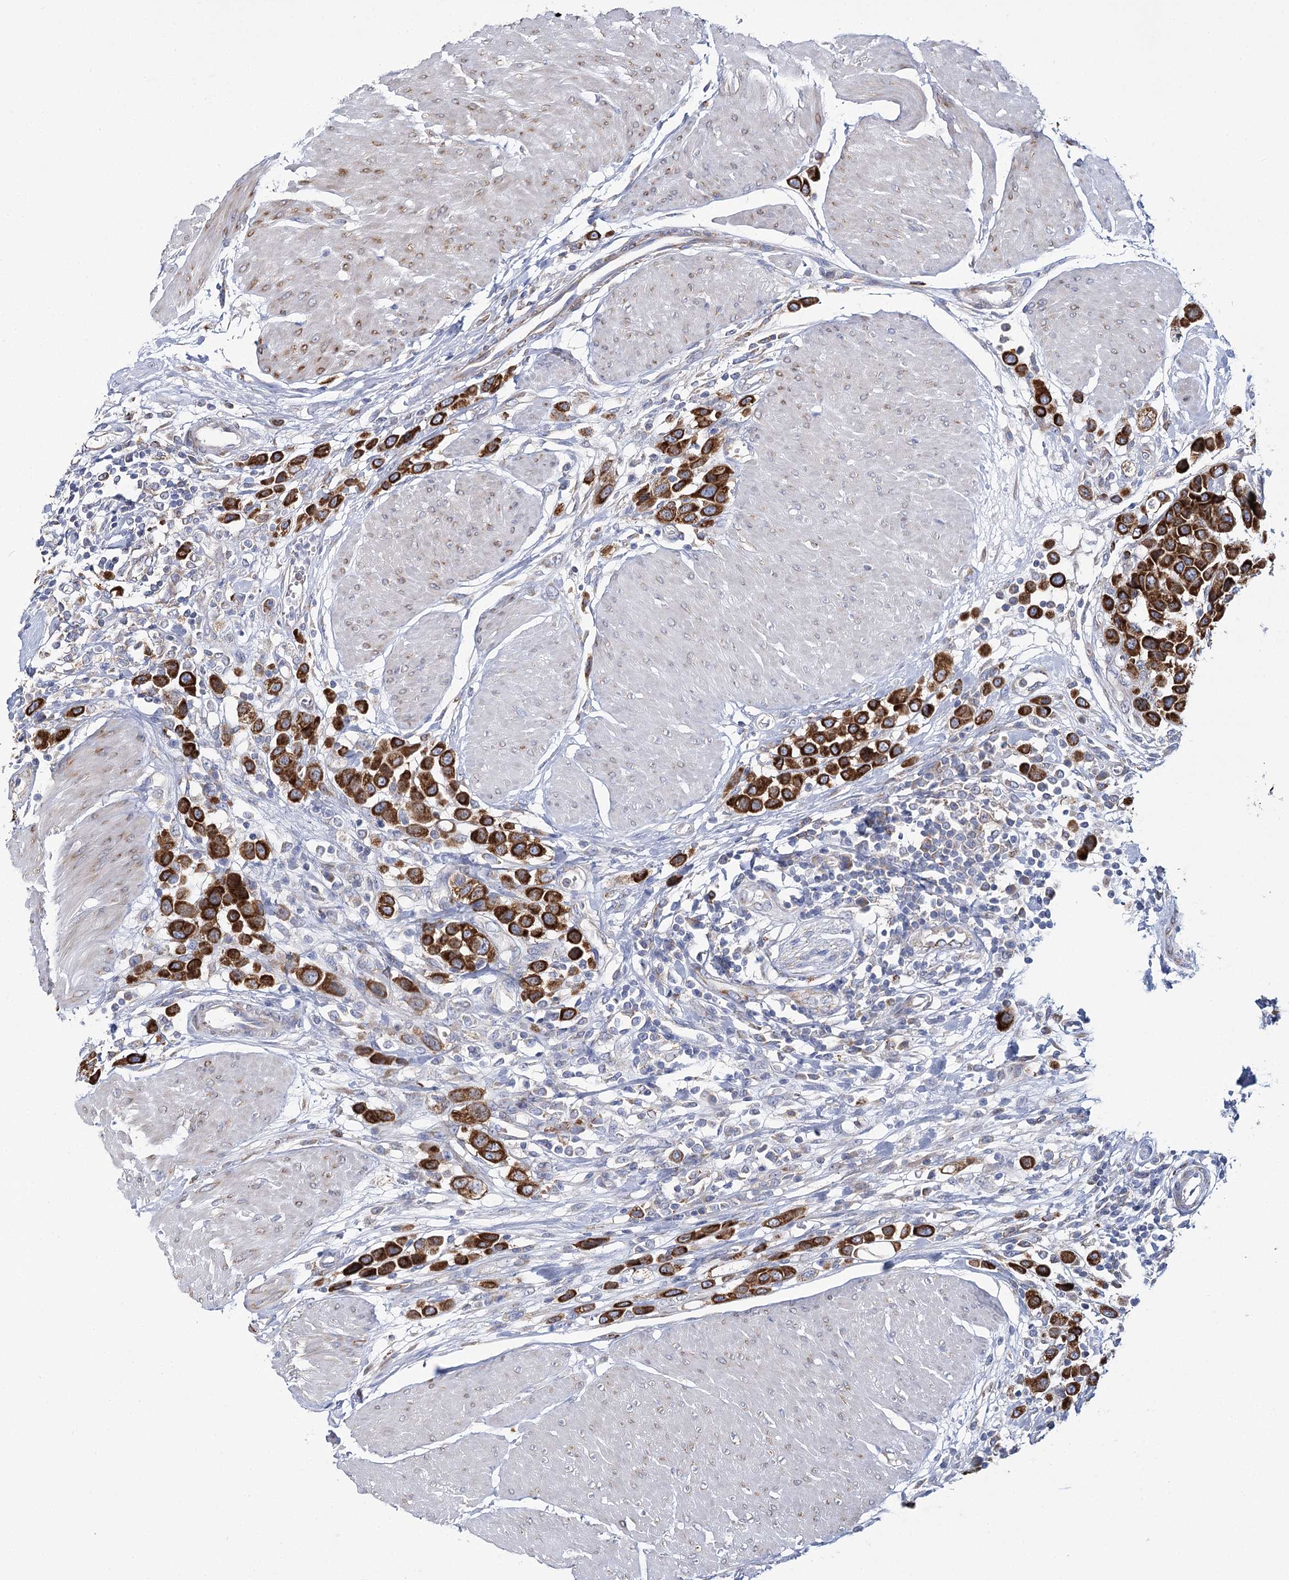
{"staining": {"intensity": "strong", "quantity": ">75%", "location": "cytoplasmic/membranous"}, "tissue": "urothelial cancer", "cell_type": "Tumor cells", "image_type": "cancer", "snomed": [{"axis": "morphology", "description": "Urothelial carcinoma, High grade"}, {"axis": "topography", "description": "Urinary bladder"}], "caption": "There is high levels of strong cytoplasmic/membranous expression in tumor cells of urothelial carcinoma (high-grade), as demonstrated by immunohistochemical staining (brown color).", "gene": "THUMPD3", "patient": {"sex": "male", "age": 50}}